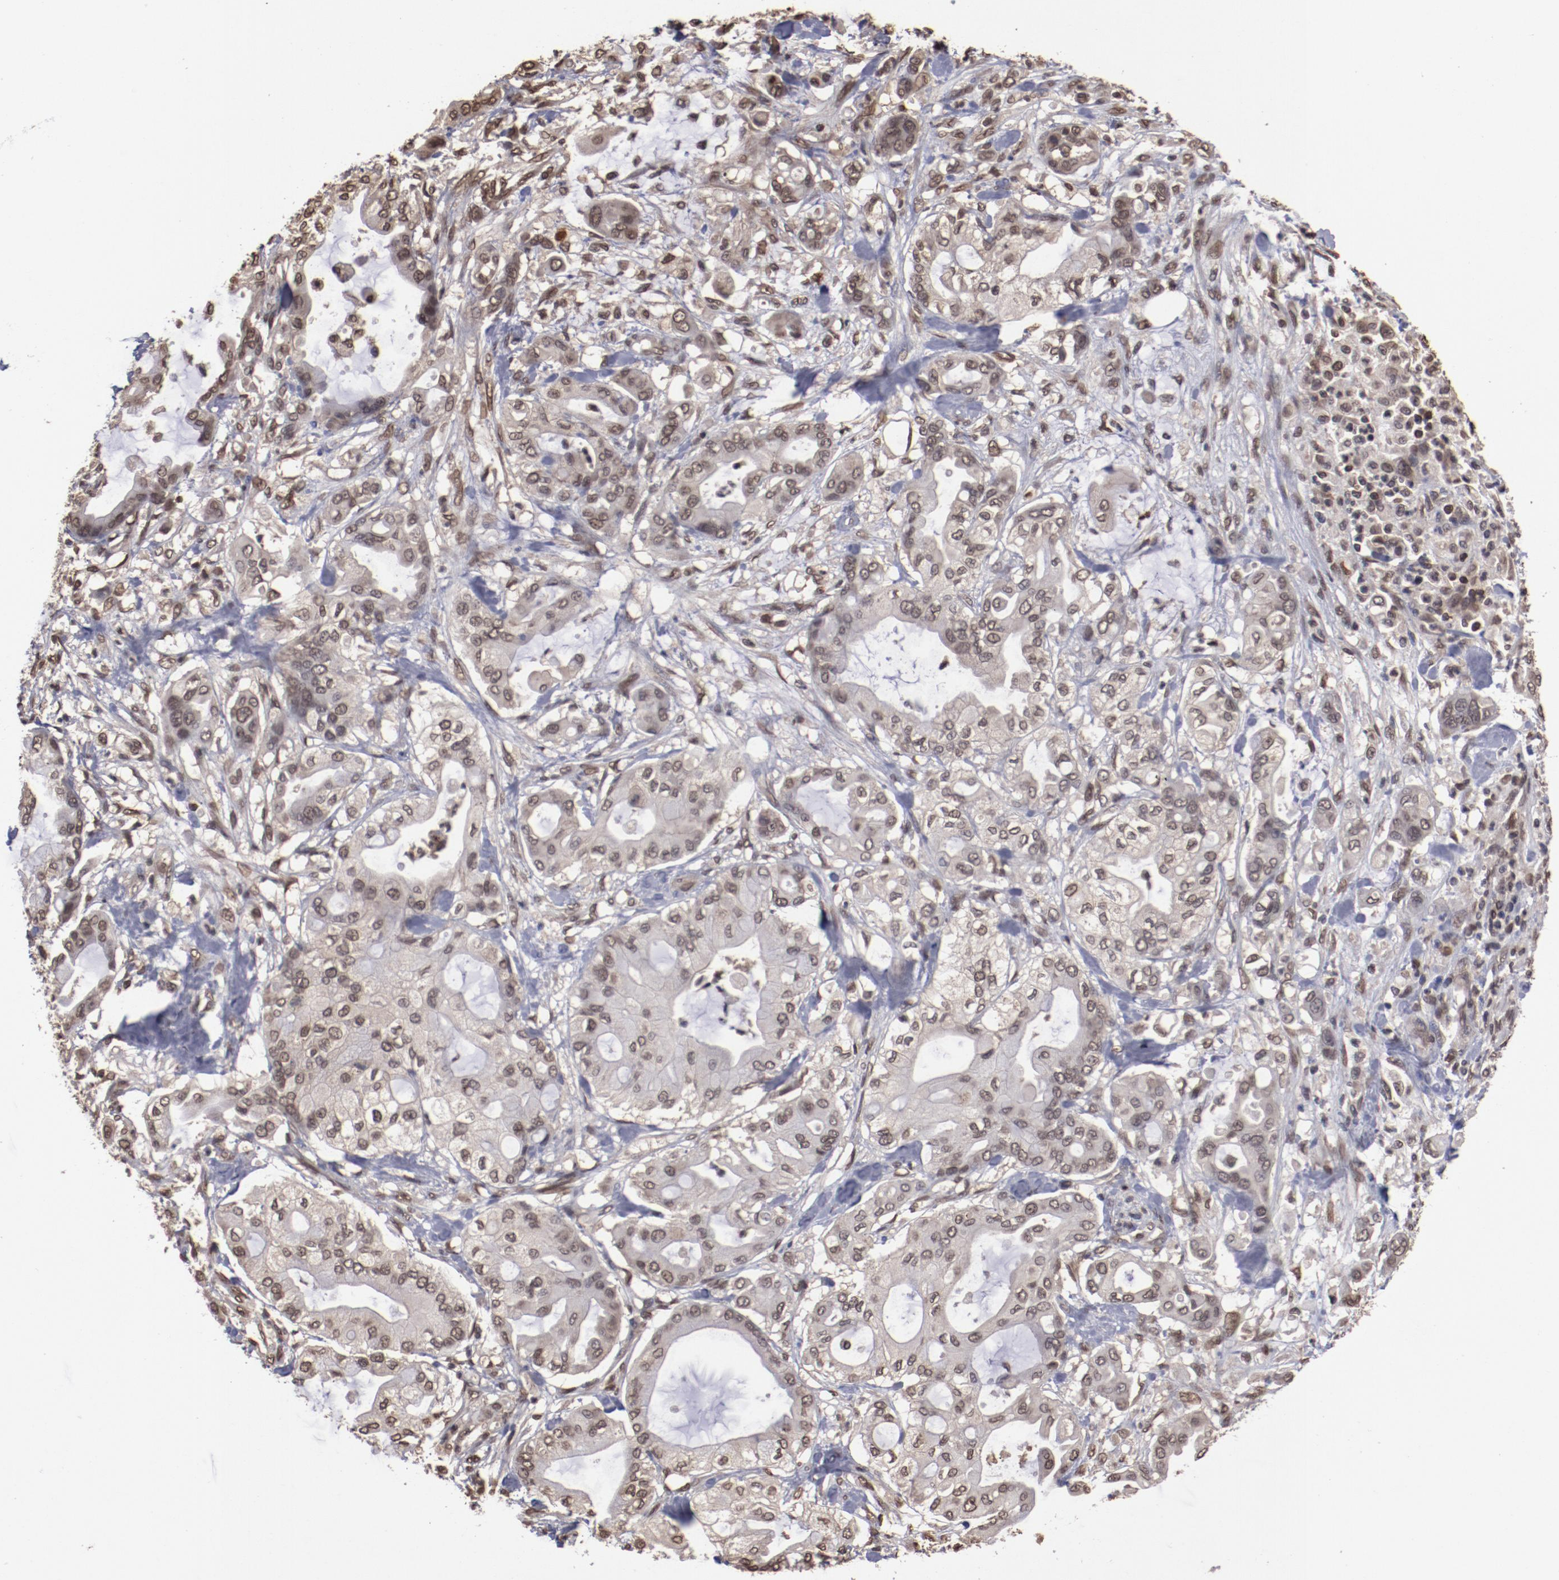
{"staining": {"intensity": "weak", "quantity": ">75%", "location": "nuclear"}, "tissue": "pancreatic cancer", "cell_type": "Tumor cells", "image_type": "cancer", "snomed": [{"axis": "morphology", "description": "Adenocarcinoma, NOS"}, {"axis": "morphology", "description": "Adenocarcinoma, metastatic, NOS"}, {"axis": "topography", "description": "Lymph node"}, {"axis": "topography", "description": "Pancreas"}, {"axis": "topography", "description": "Duodenum"}], "caption": "Protein expression by immunohistochemistry demonstrates weak nuclear staining in about >75% of tumor cells in pancreatic cancer (metastatic adenocarcinoma). (DAB (3,3'-diaminobenzidine) = brown stain, brightfield microscopy at high magnification).", "gene": "AKT1", "patient": {"sex": "female", "age": 64}}